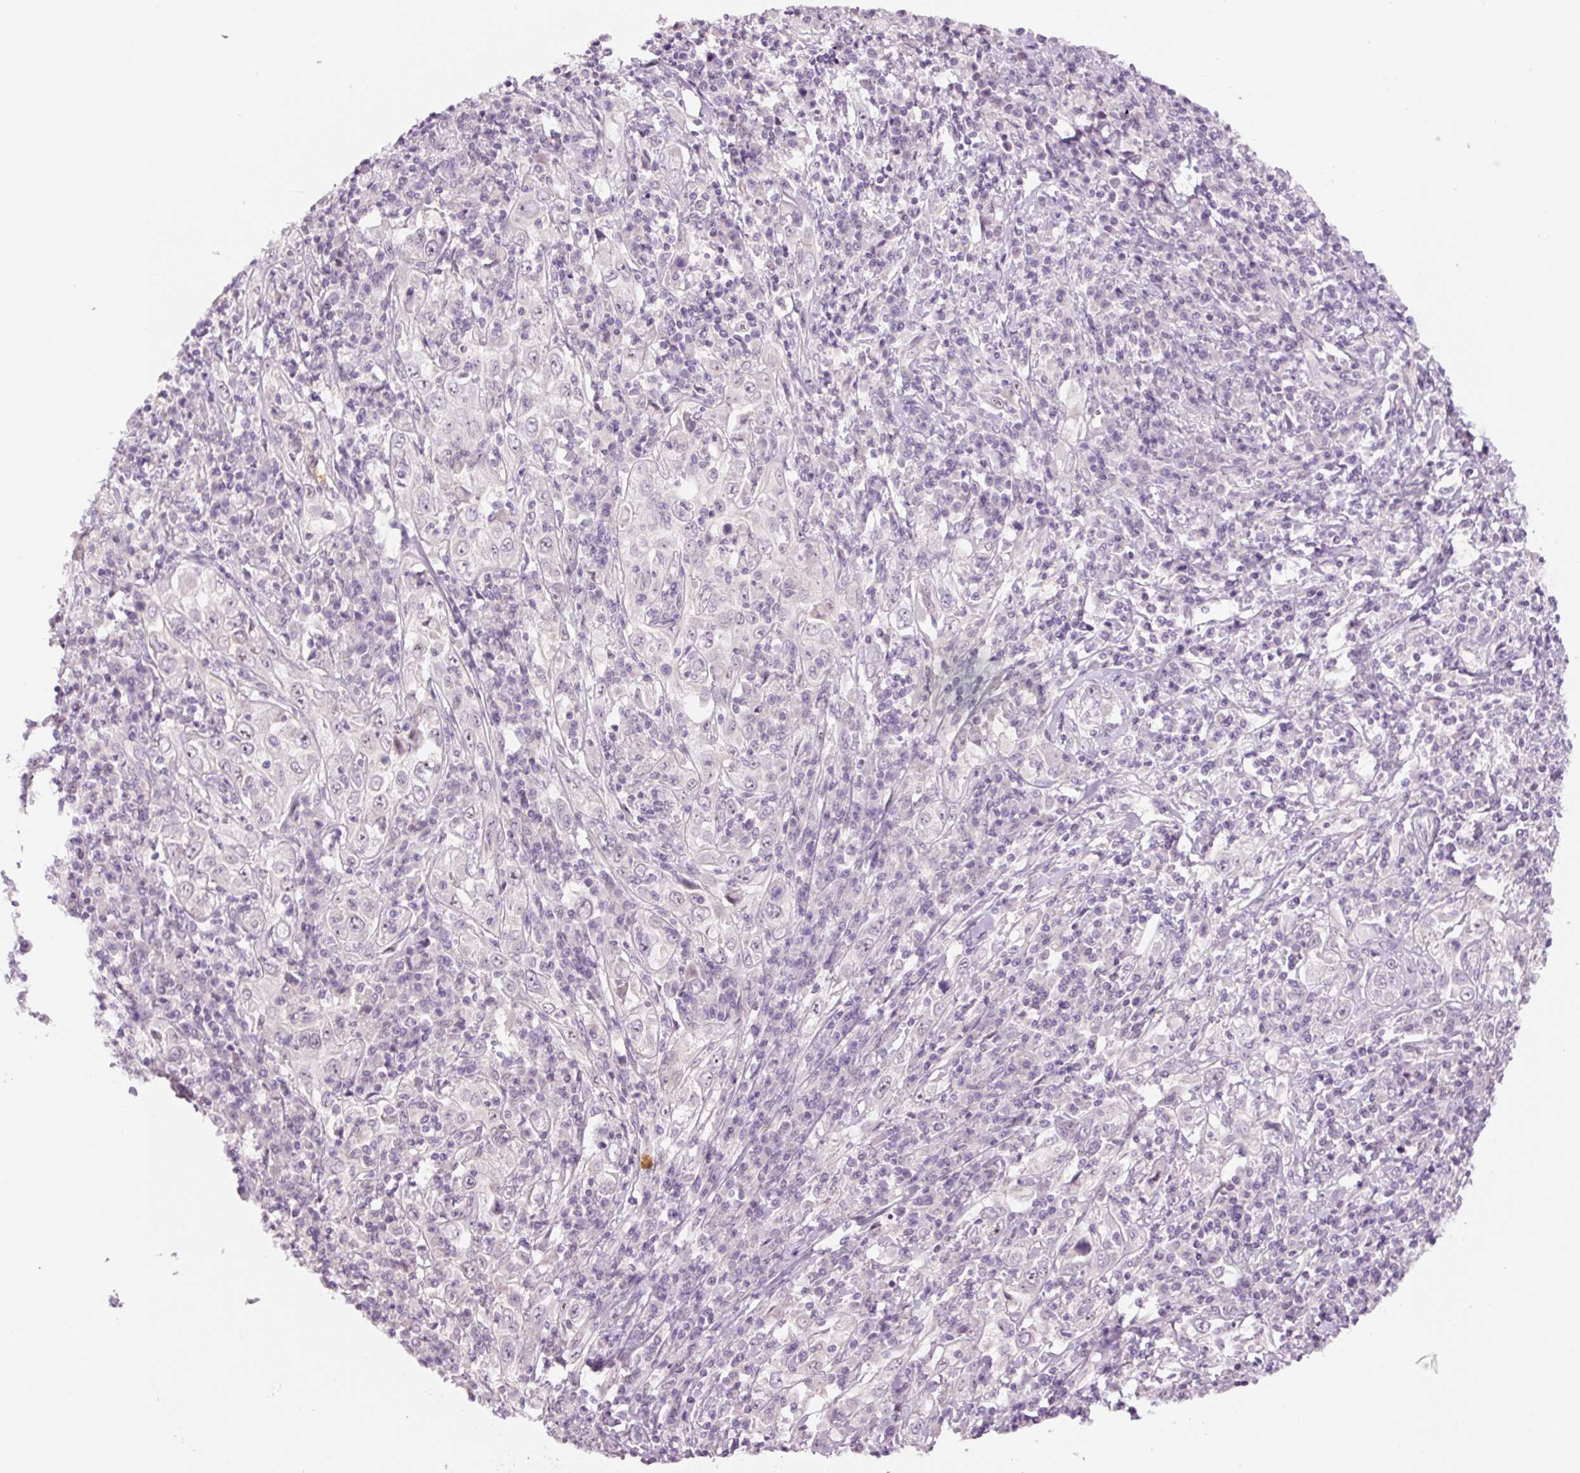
{"staining": {"intensity": "negative", "quantity": "none", "location": "none"}, "tissue": "cervical cancer", "cell_type": "Tumor cells", "image_type": "cancer", "snomed": [{"axis": "morphology", "description": "Squamous cell carcinoma, NOS"}, {"axis": "topography", "description": "Cervix"}], "caption": "Immunohistochemistry (IHC) of cervical cancer (squamous cell carcinoma) shows no positivity in tumor cells. Nuclei are stained in blue.", "gene": "GCG", "patient": {"sex": "female", "age": 46}}